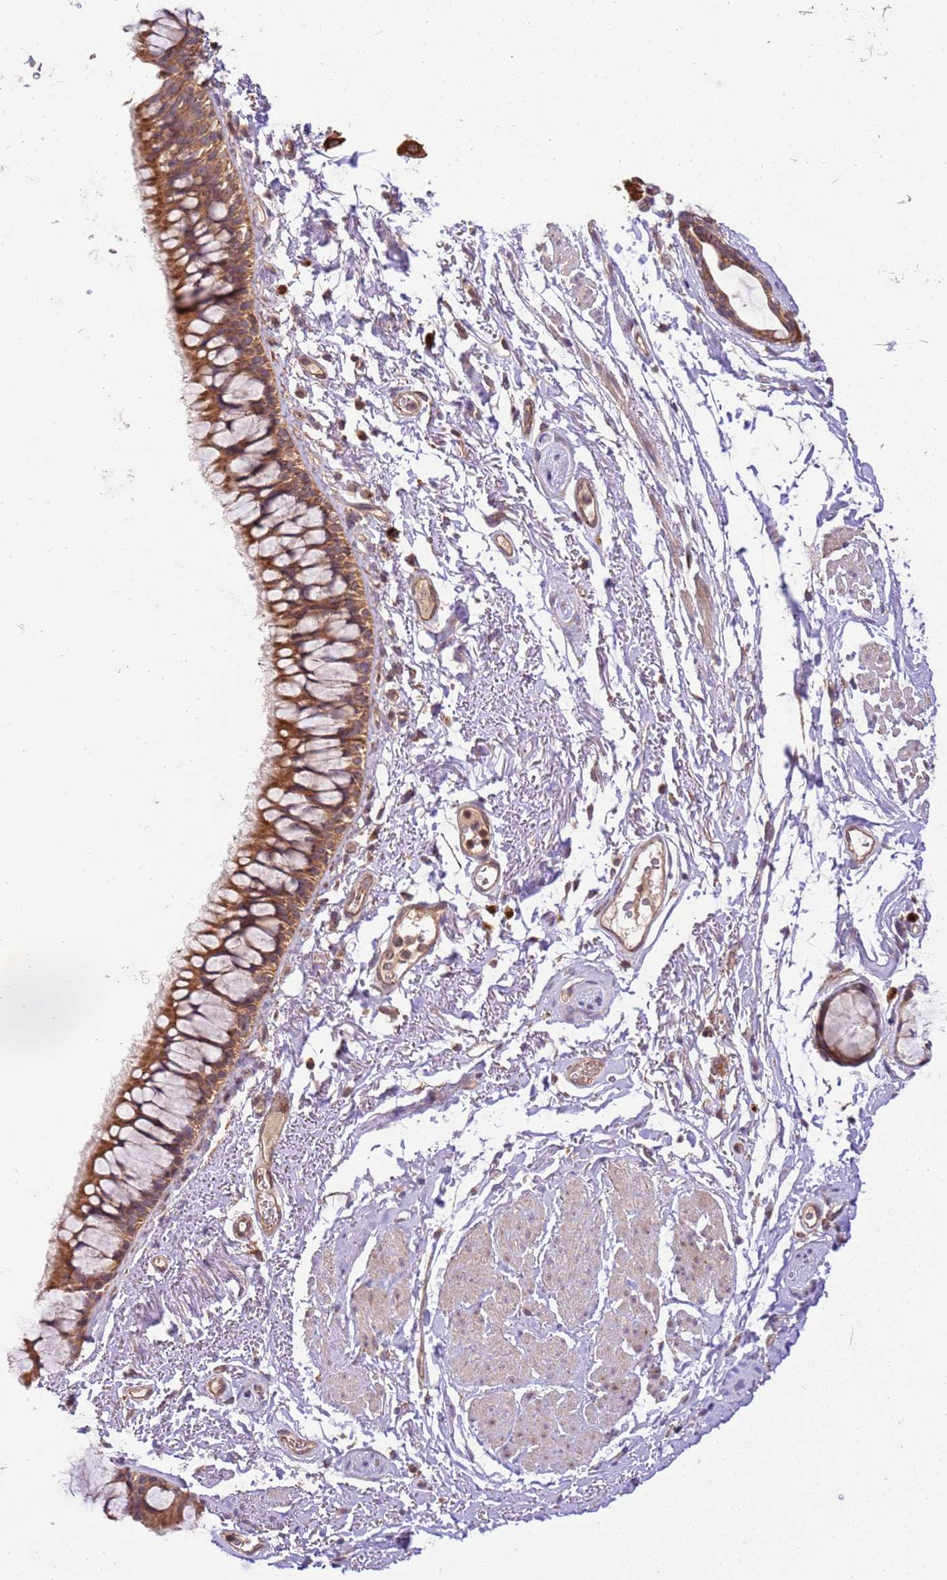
{"staining": {"intensity": "moderate", "quantity": ">75%", "location": "cytoplasmic/membranous"}, "tissue": "bronchus", "cell_type": "Respiratory epithelial cells", "image_type": "normal", "snomed": [{"axis": "morphology", "description": "Normal tissue, NOS"}, {"axis": "topography", "description": "Cartilage tissue"}, {"axis": "topography", "description": "Bronchus"}], "caption": "Brown immunohistochemical staining in unremarkable human bronchus exhibits moderate cytoplasmic/membranous expression in about >75% of respiratory epithelial cells.", "gene": "SPATA2L", "patient": {"sex": "female", "age": 73}}